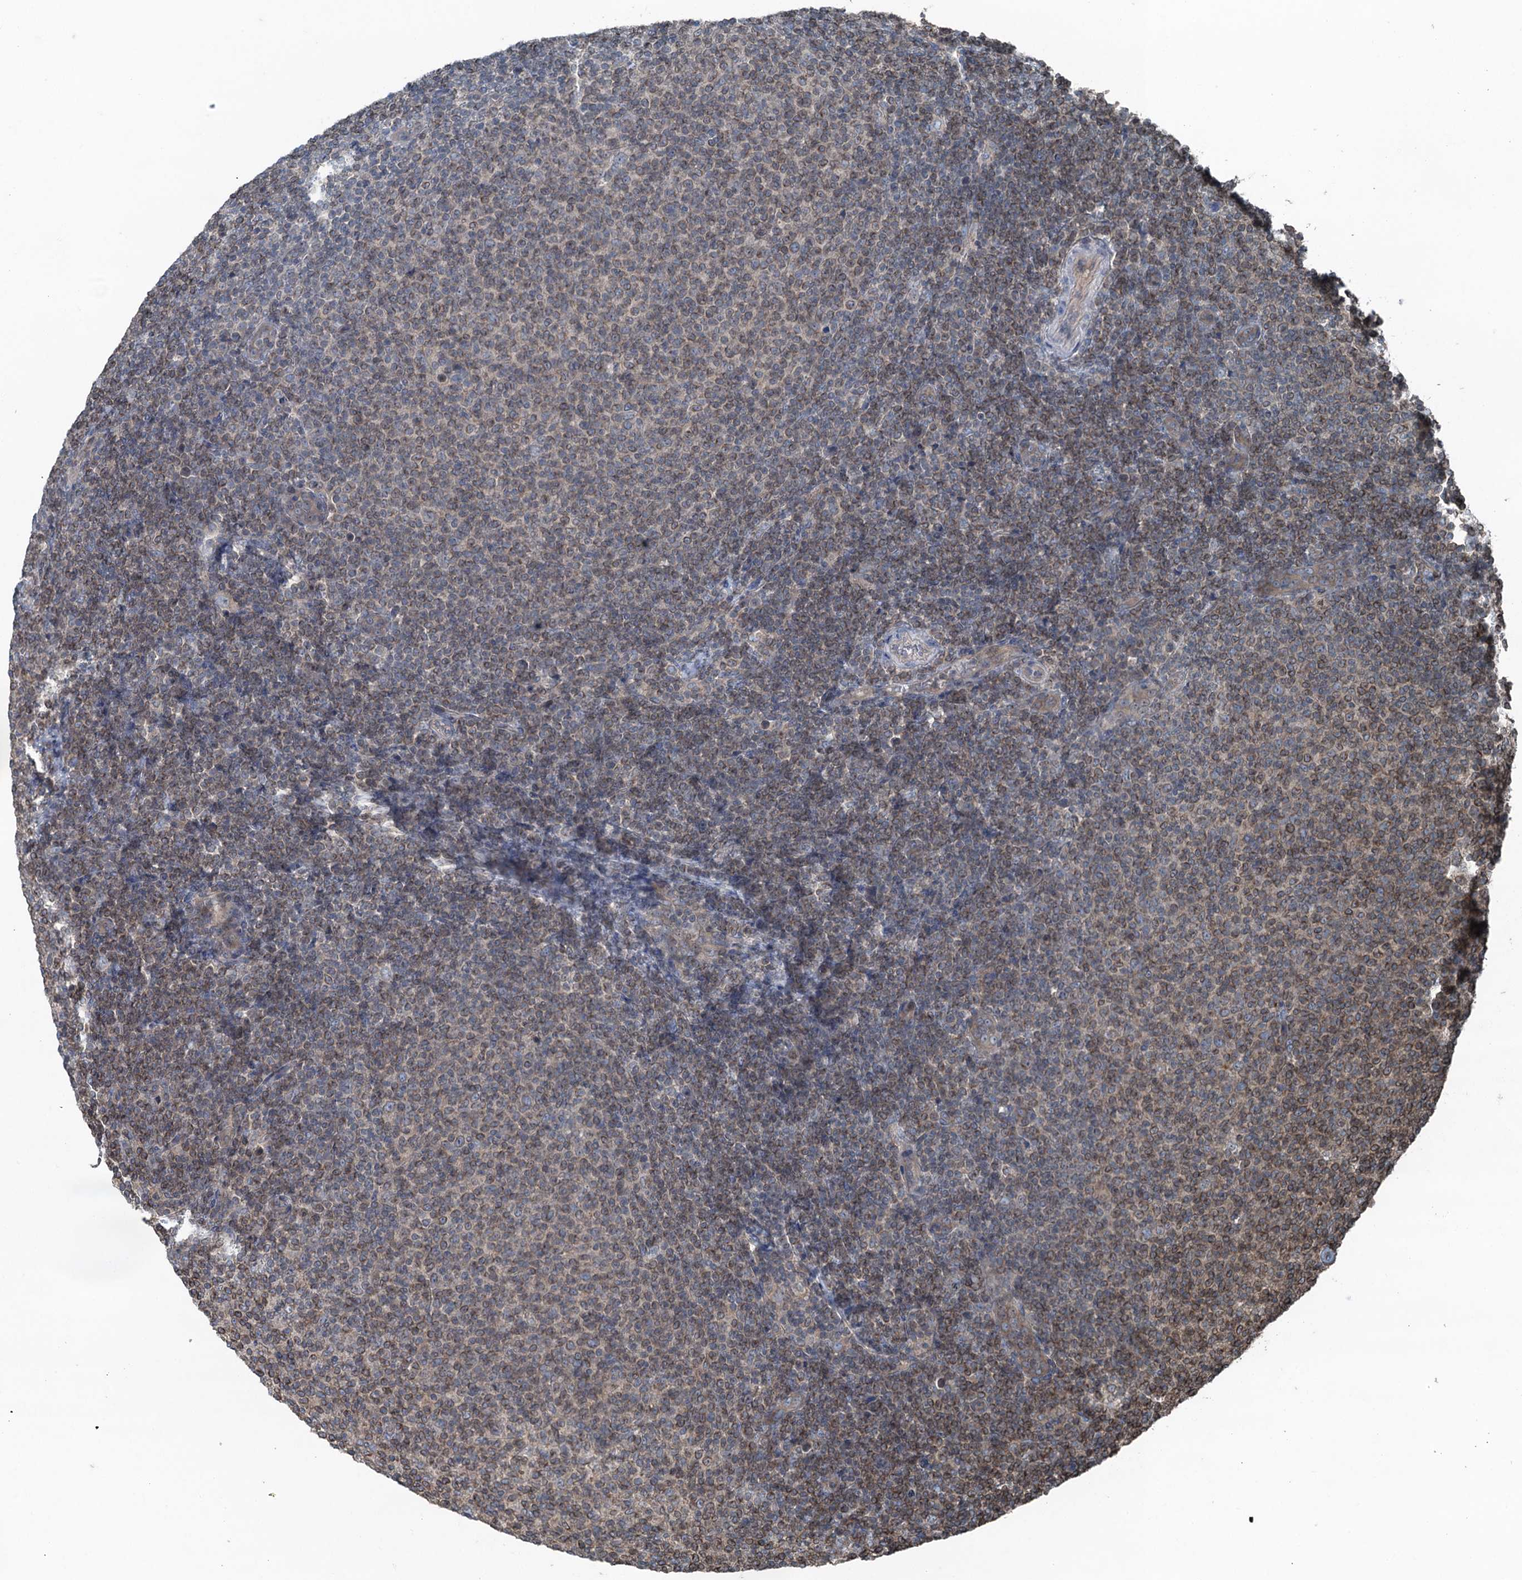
{"staining": {"intensity": "moderate", "quantity": "25%-75%", "location": "cytoplasmic/membranous"}, "tissue": "lymphoma", "cell_type": "Tumor cells", "image_type": "cancer", "snomed": [{"axis": "morphology", "description": "Malignant lymphoma, non-Hodgkin's type, Low grade"}, {"axis": "topography", "description": "Lymph node"}], "caption": "Protein expression by immunohistochemistry shows moderate cytoplasmic/membranous positivity in about 25%-75% of tumor cells in low-grade malignant lymphoma, non-Hodgkin's type.", "gene": "TRAPPC8", "patient": {"sex": "male", "age": 66}}